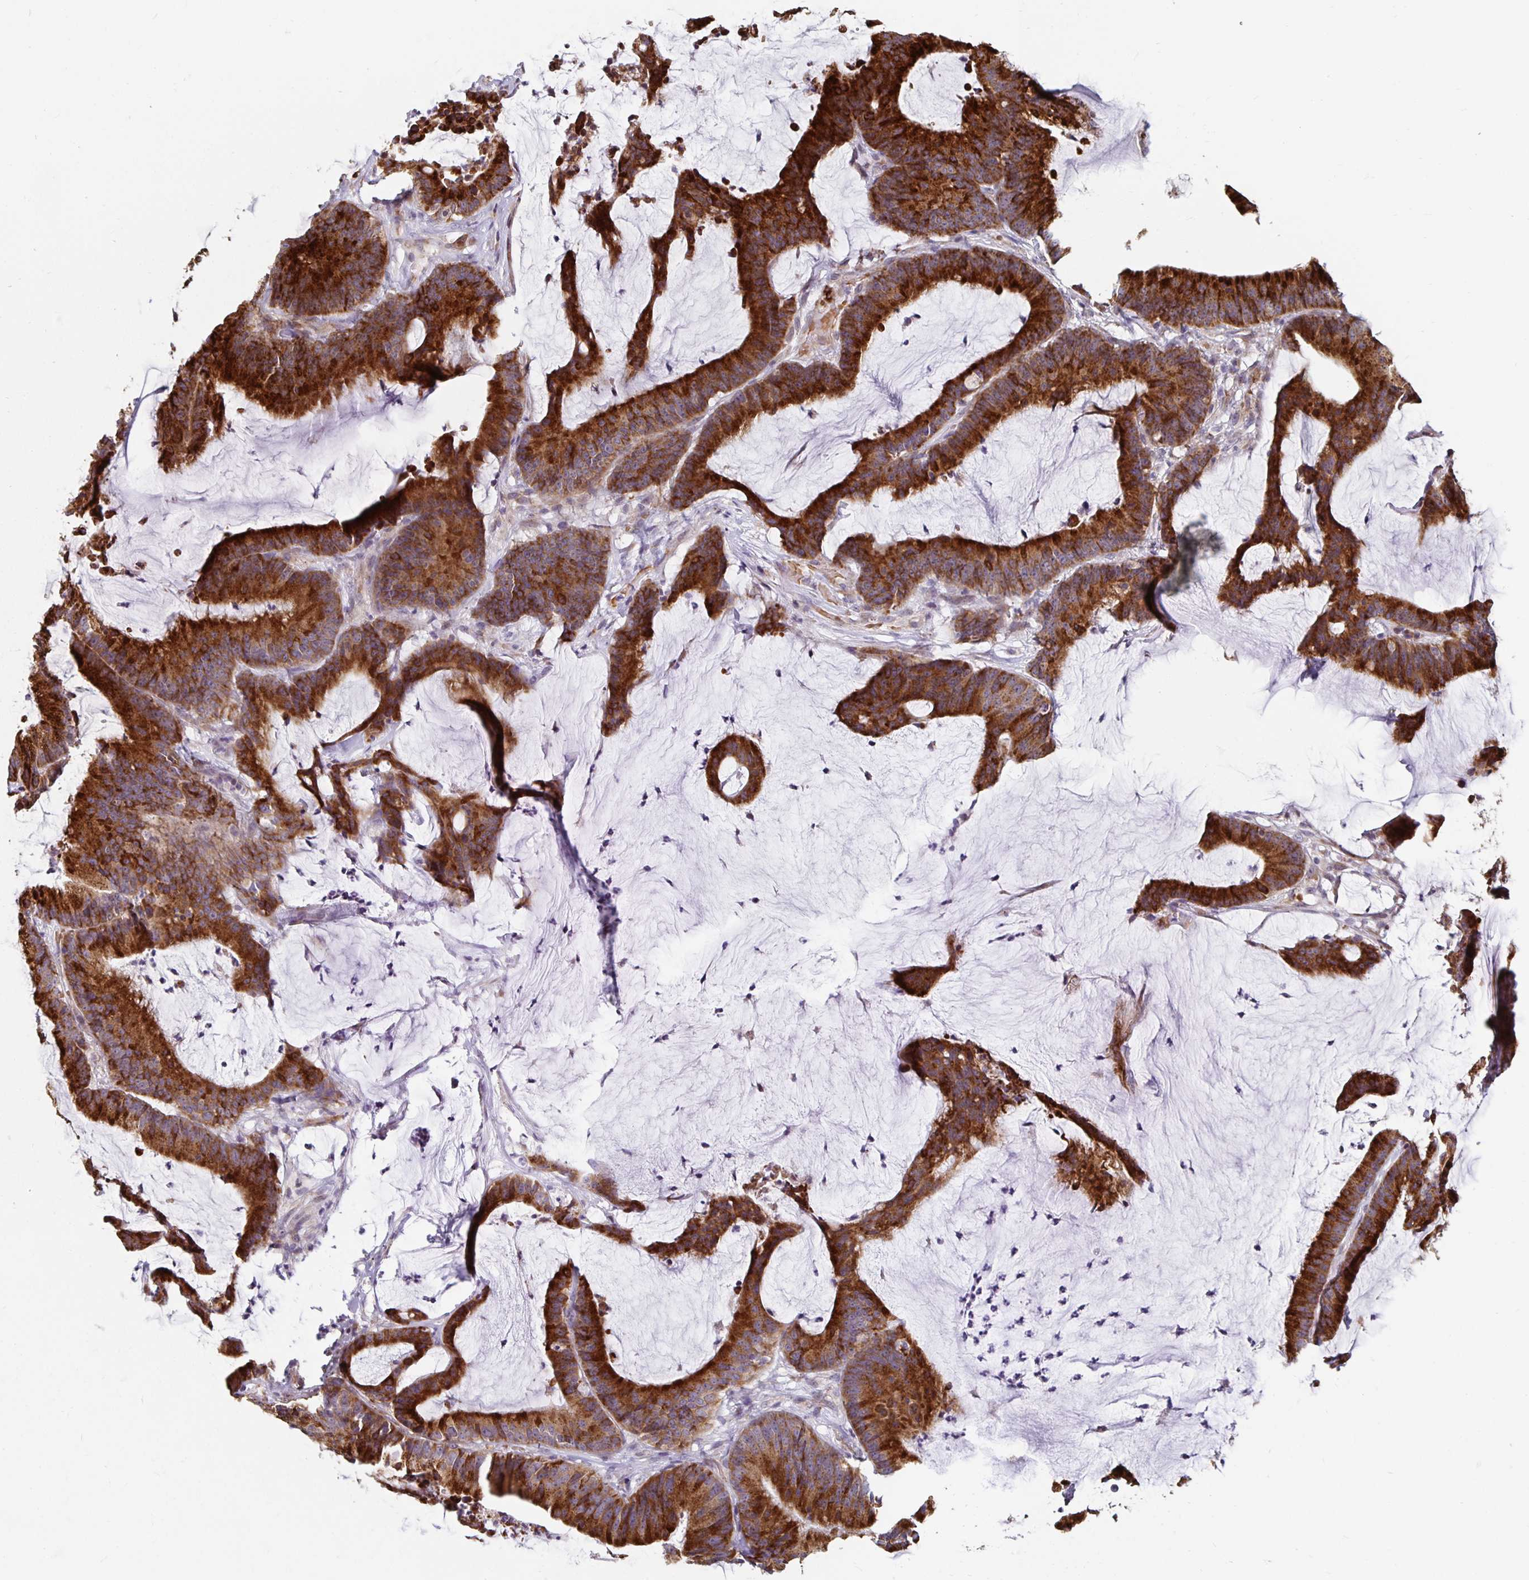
{"staining": {"intensity": "strong", "quantity": ">75%", "location": "cytoplasmic/membranous"}, "tissue": "colorectal cancer", "cell_type": "Tumor cells", "image_type": "cancer", "snomed": [{"axis": "morphology", "description": "Adenocarcinoma, NOS"}, {"axis": "topography", "description": "Colon"}], "caption": "Tumor cells exhibit high levels of strong cytoplasmic/membranous expression in approximately >75% of cells in adenocarcinoma (colorectal). Immunohistochemistry stains the protein of interest in brown and the nuclei are stained blue.", "gene": "MRPL28", "patient": {"sex": "female", "age": 78}}